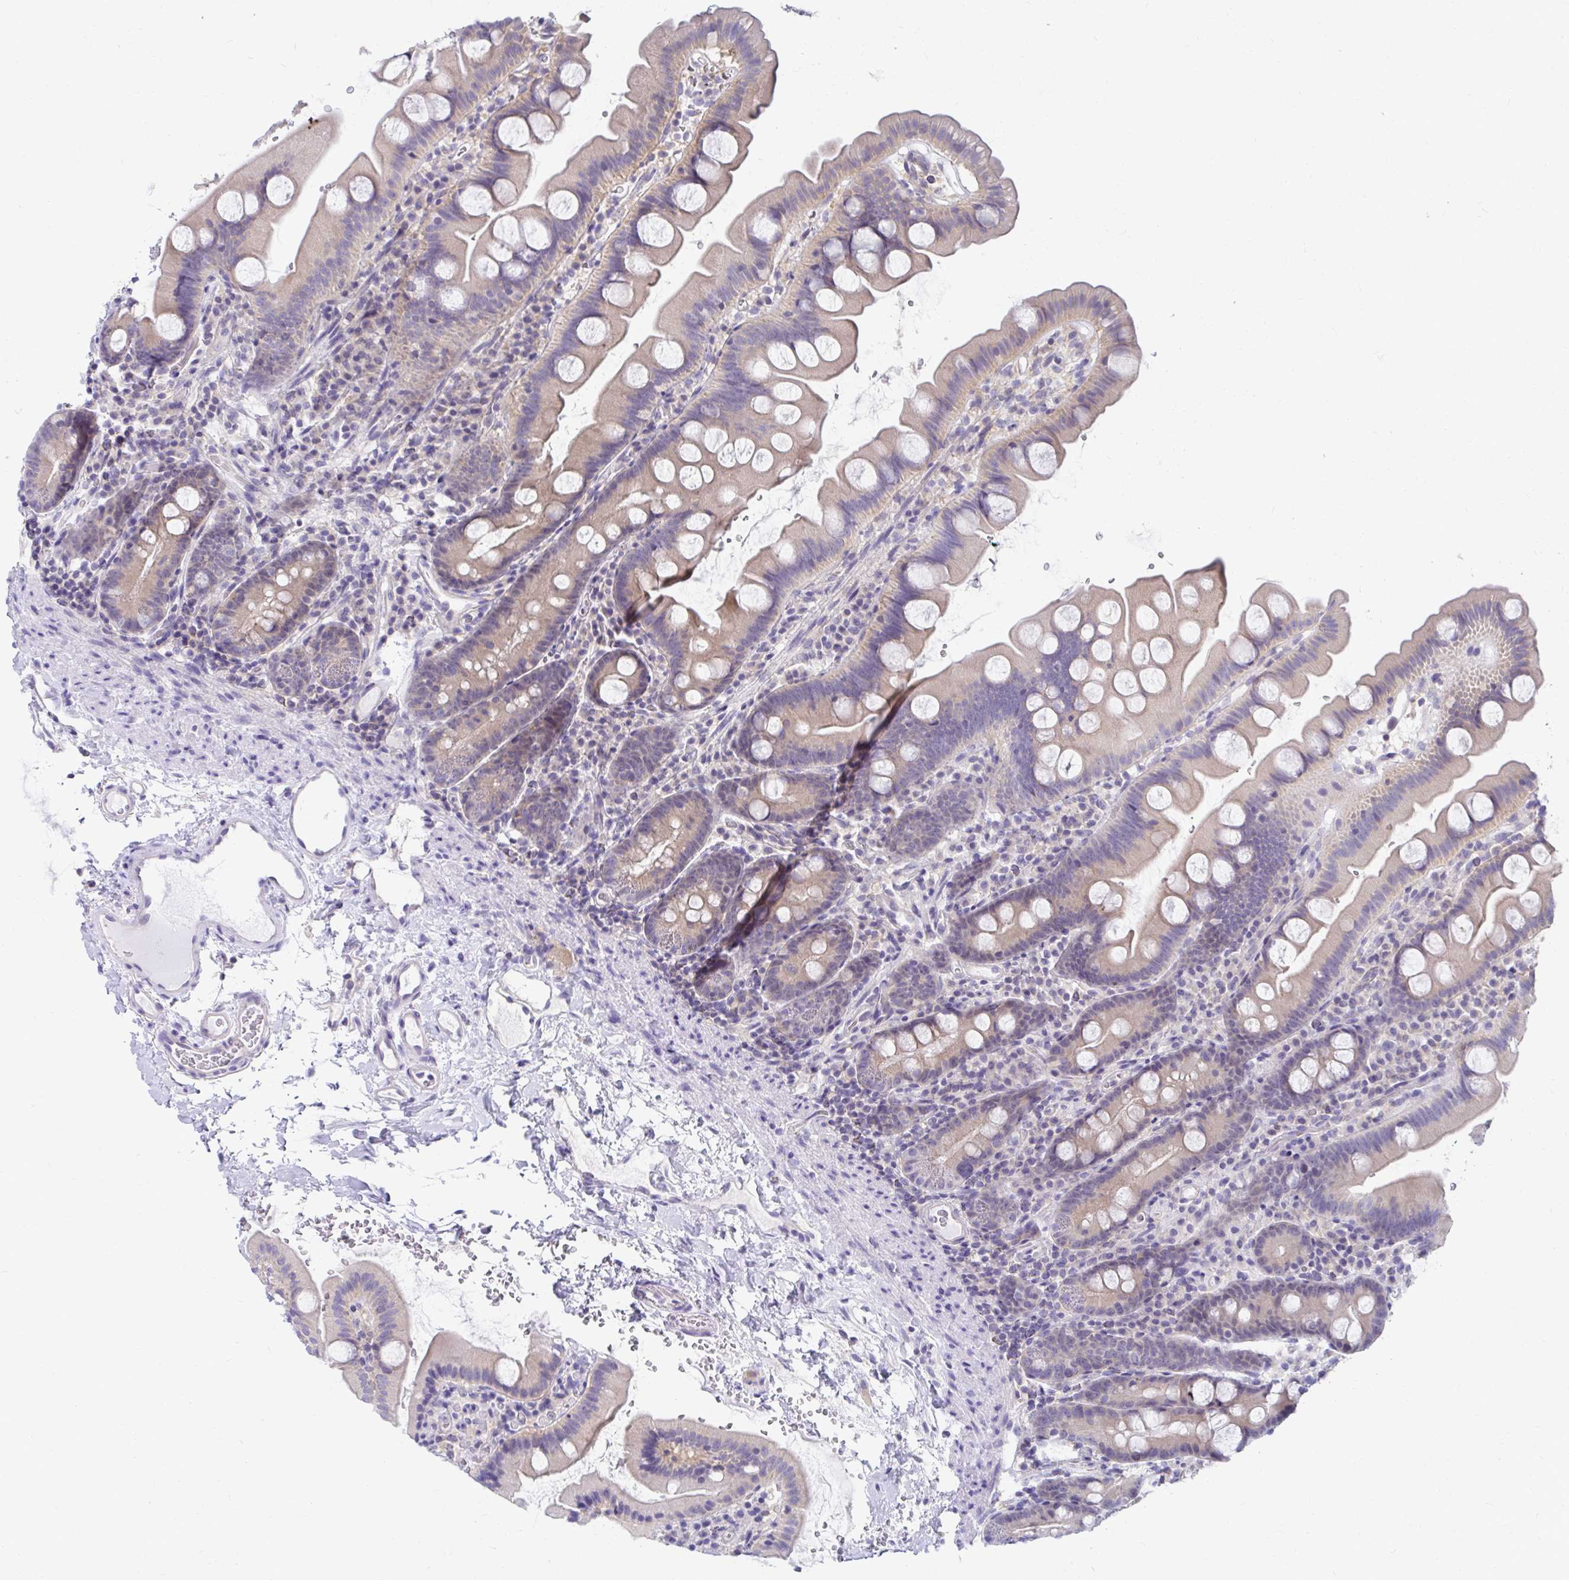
{"staining": {"intensity": "weak", "quantity": ">75%", "location": "cytoplasmic/membranous"}, "tissue": "small intestine", "cell_type": "Glandular cells", "image_type": "normal", "snomed": [{"axis": "morphology", "description": "Normal tissue, NOS"}, {"axis": "topography", "description": "Small intestine"}], "caption": "This photomicrograph displays immunohistochemistry staining of unremarkable human small intestine, with low weak cytoplasmic/membranous expression in approximately >75% of glandular cells.", "gene": "C19orf81", "patient": {"sex": "female", "age": 68}}